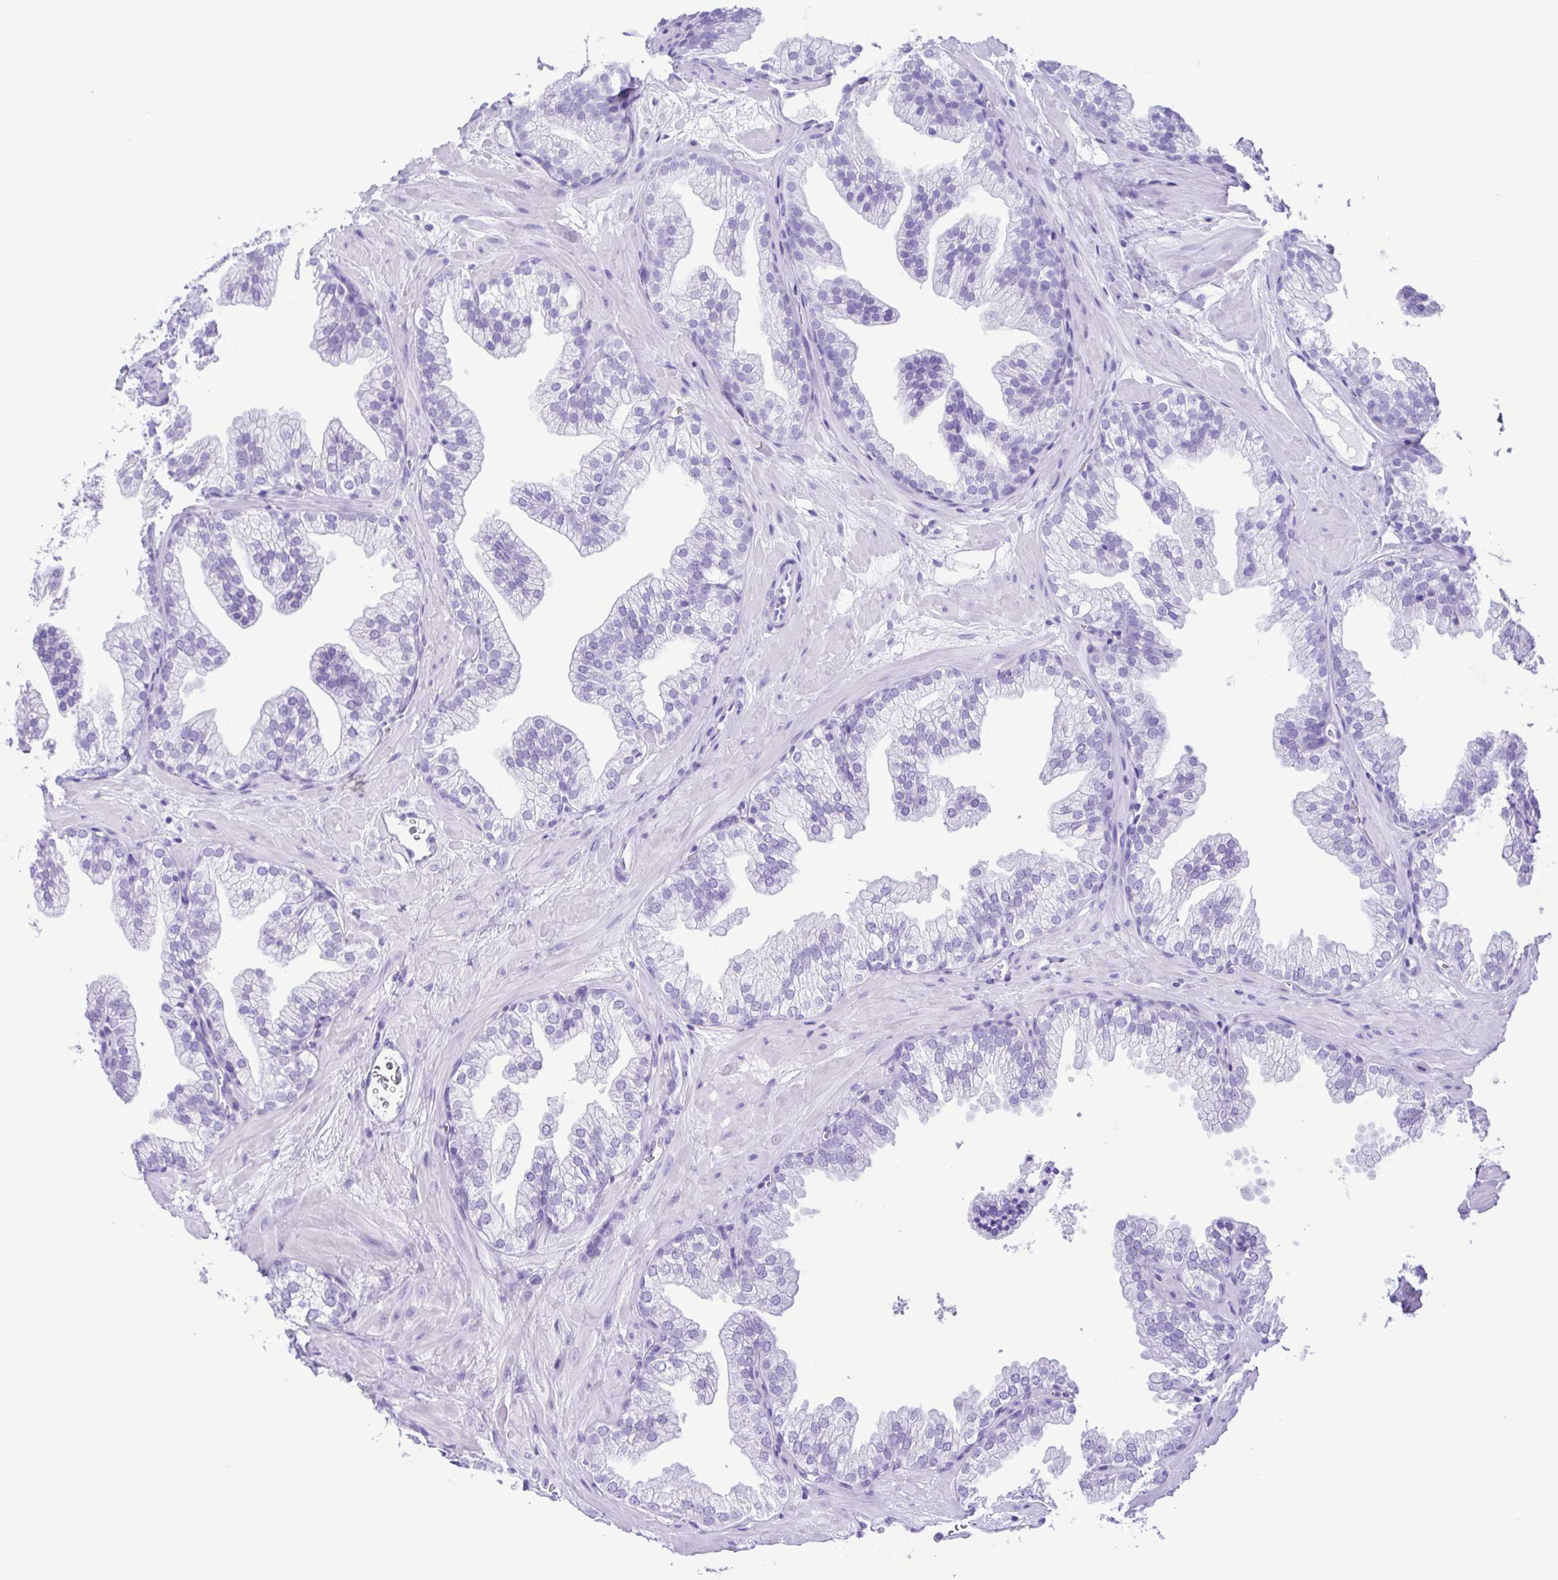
{"staining": {"intensity": "negative", "quantity": "none", "location": "none"}, "tissue": "prostate", "cell_type": "Glandular cells", "image_type": "normal", "snomed": [{"axis": "morphology", "description": "Normal tissue, NOS"}, {"axis": "topography", "description": "Prostate"}], "caption": "High power microscopy micrograph of an IHC image of benign prostate, revealing no significant expression in glandular cells. Brightfield microscopy of IHC stained with DAB (brown) and hematoxylin (blue), captured at high magnification.", "gene": "ERP27", "patient": {"sex": "male", "age": 37}}